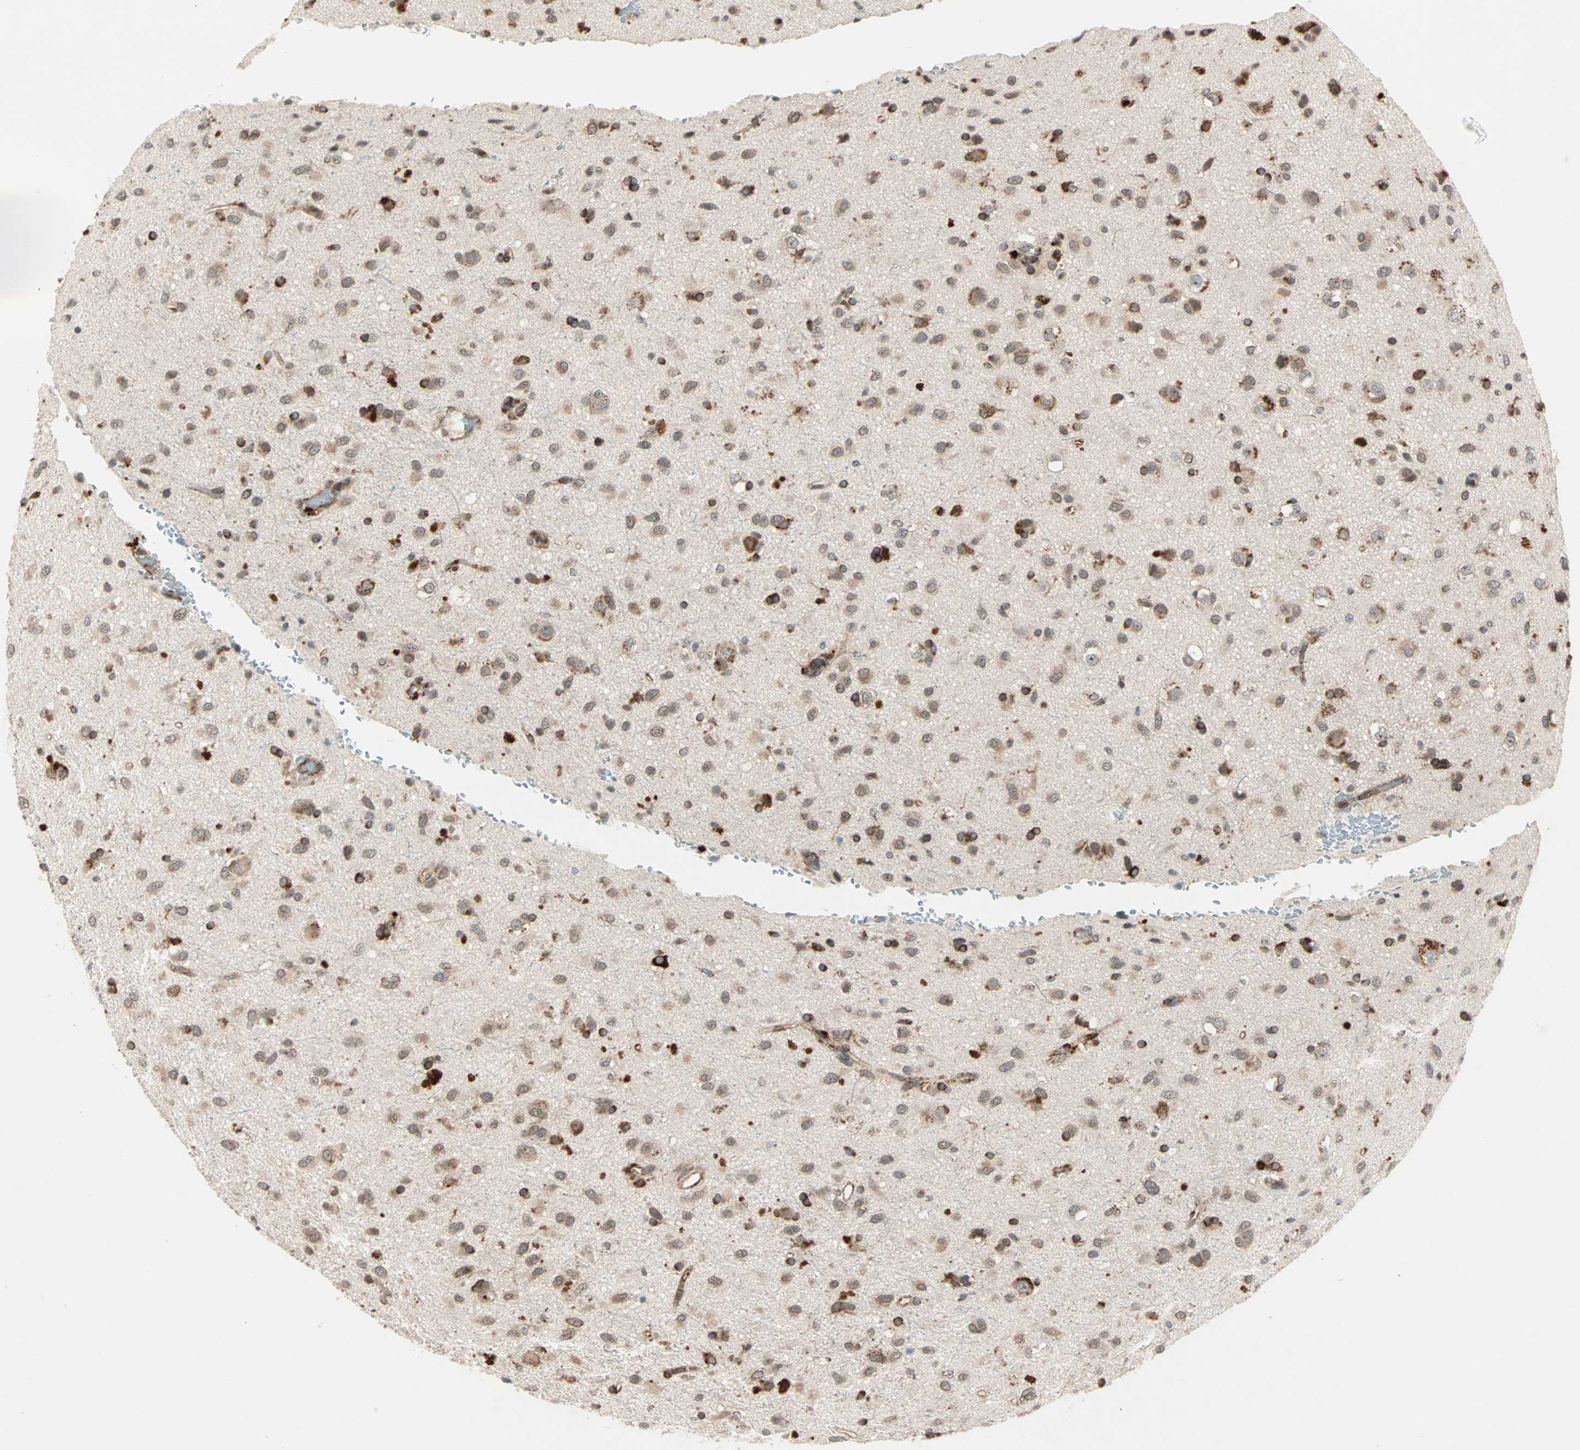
{"staining": {"intensity": "strong", "quantity": ">75%", "location": "cytoplasmic/membranous"}, "tissue": "glioma", "cell_type": "Tumor cells", "image_type": "cancer", "snomed": [{"axis": "morphology", "description": "Glioma, malignant, Low grade"}, {"axis": "topography", "description": "Brain"}], "caption": "Immunohistochemical staining of human glioma shows high levels of strong cytoplasmic/membranous protein expression in about >75% of tumor cells.", "gene": "ZNF37A", "patient": {"sex": "male", "age": 77}}